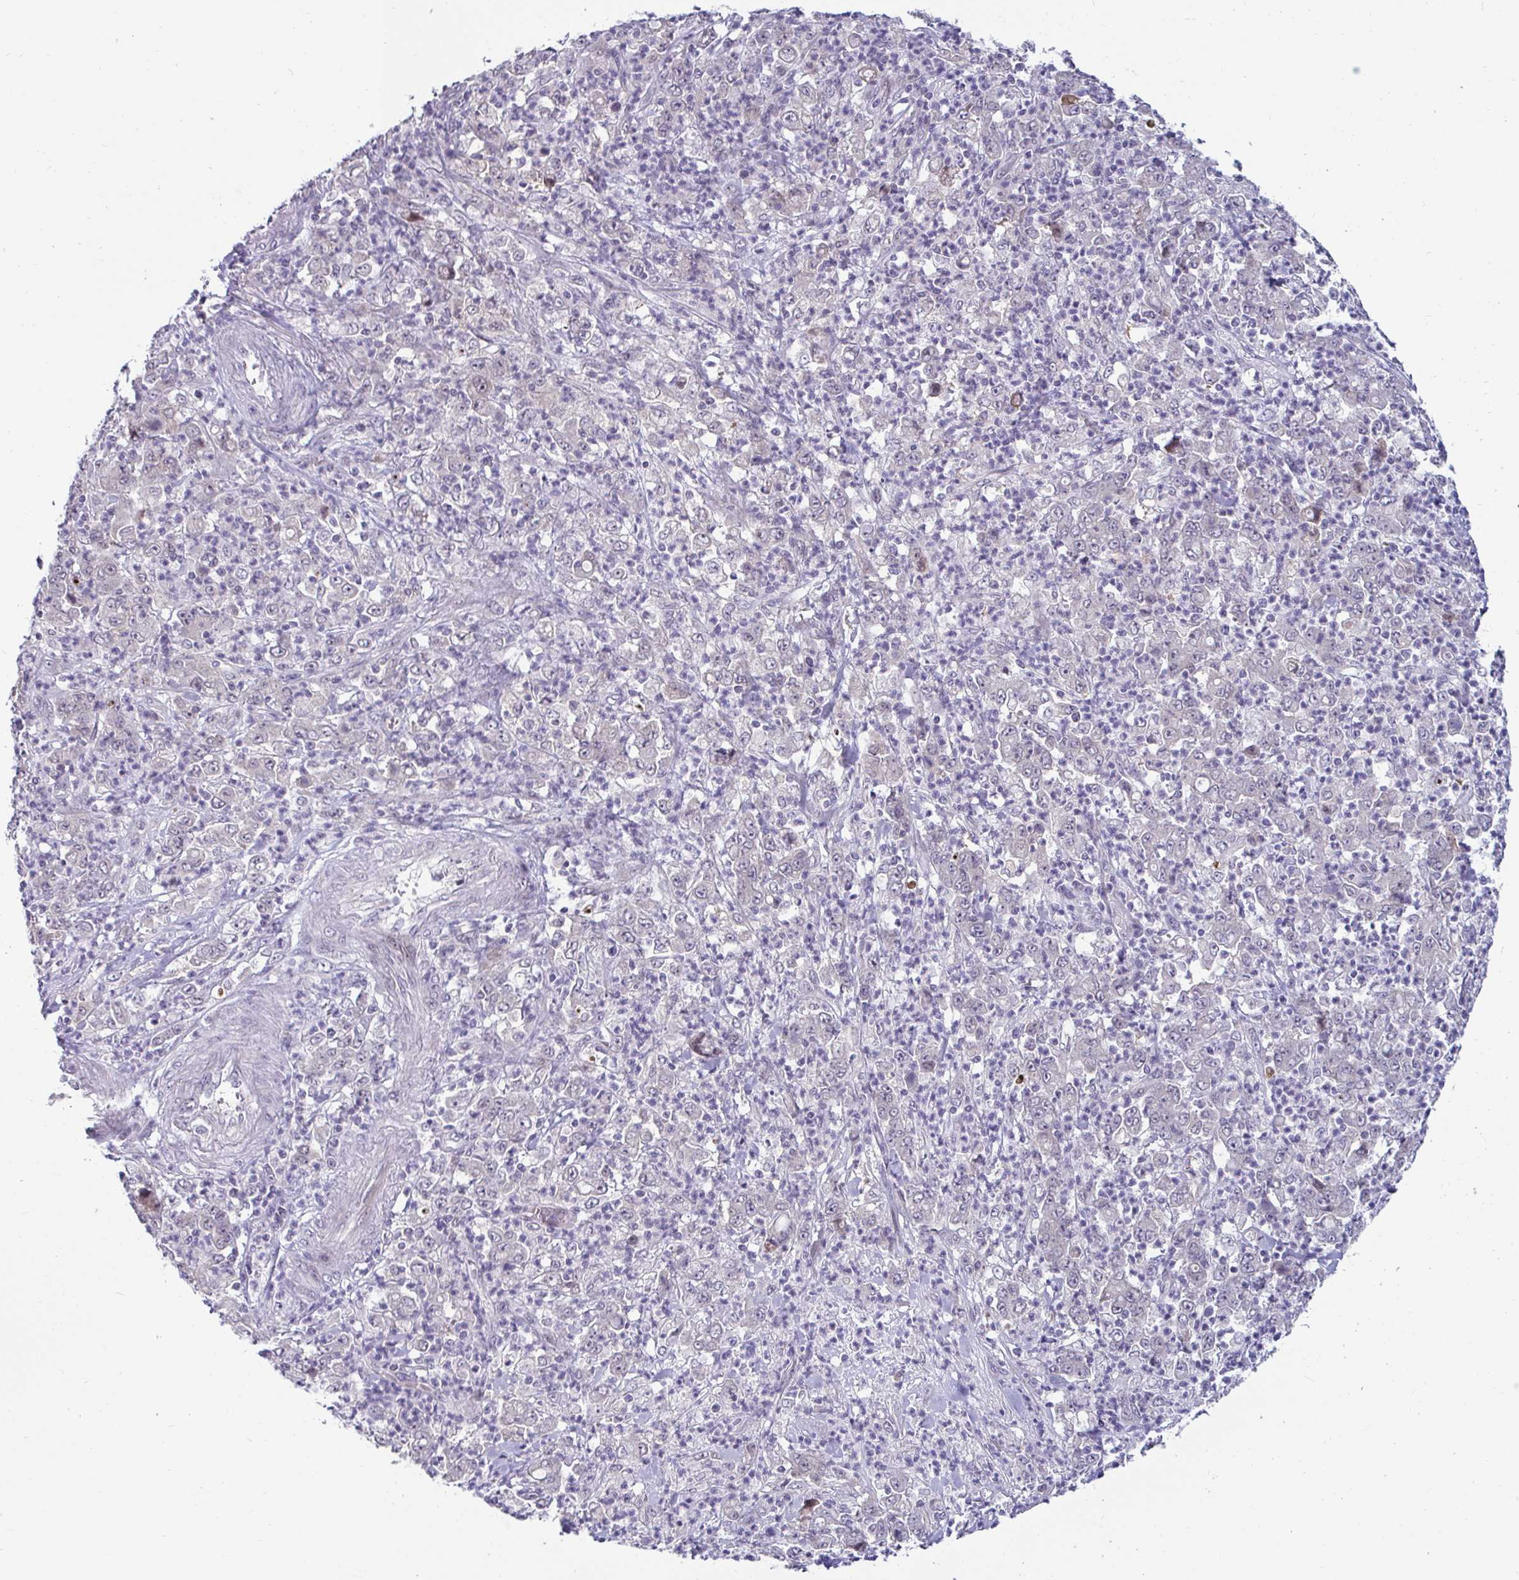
{"staining": {"intensity": "negative", "quantity": "none", "location": "none"}, "tissue": "stomach cancer", "cell_type": "Tumor cells", "image_type": "cancer", "snomed": [{"axis": "morphology", "description": "Adenocarcinoma, NOS"}, {"axis": "topography", "description": "Stomach, lower"}], "caption": "Immunohistochemical staining of human stomach adenocarcinoma exhibits no significant expression in tumor cells. The staining was performed using DAB (3,3'-diaminobenzidine) to visualize the protein expression in brown, while the nuclei were stained in blue with hematoxylin (Magnification: 20x).", "gene": "GSTM1", "patient": {"sex": "female", "age": 71}}